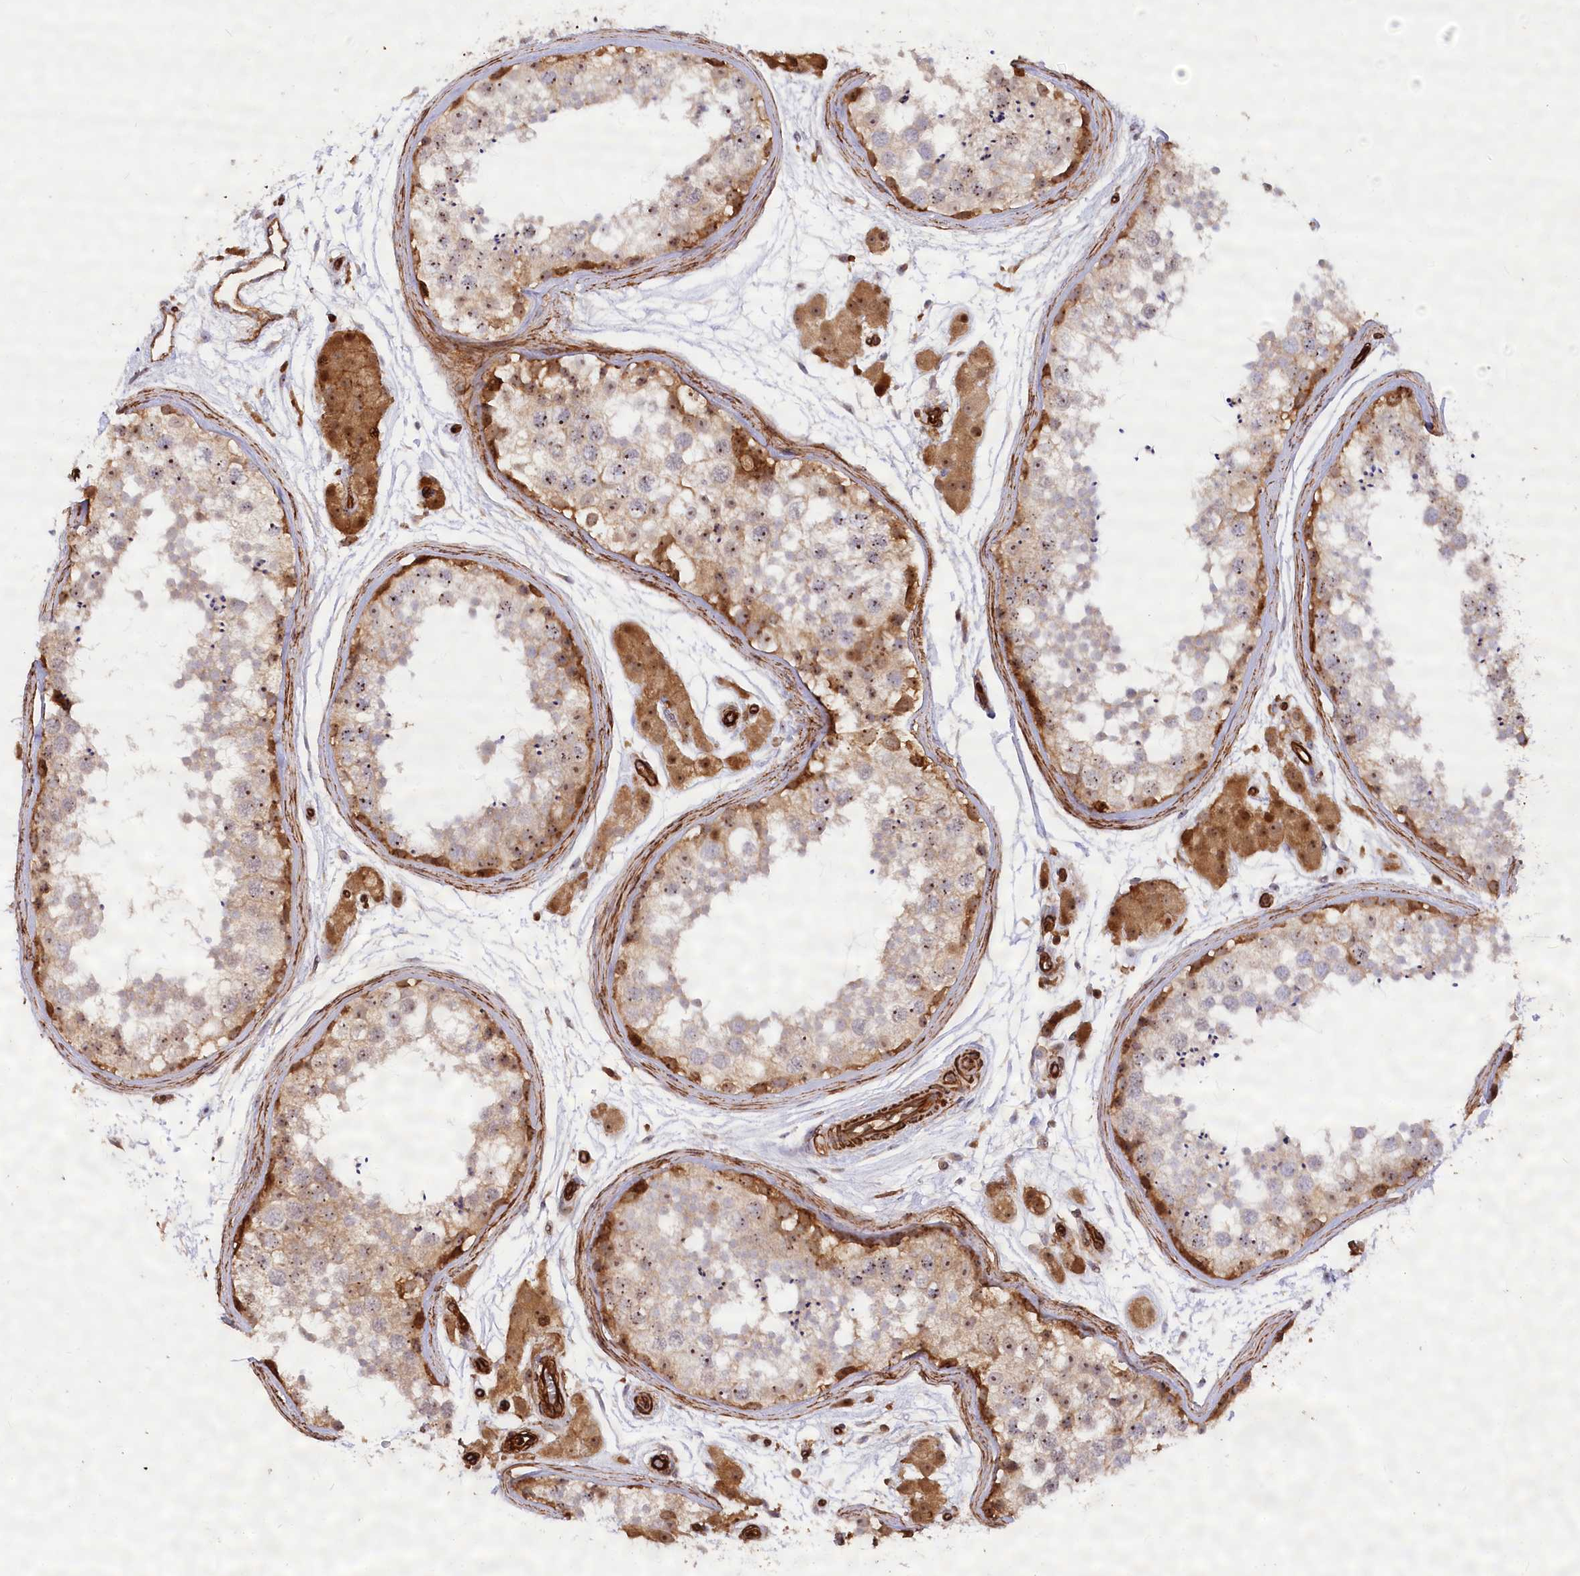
{"staining": {"intensity": "moderate", "quantity": "<25%", "location": "cytoplasmic/membranous,nuclear"}, "tissue": "testis", "cell_type": "Cells in seminiferous ducts", "image_type": "normal", "snomed": [{"axis": "morphology", "description": "Normal tissue, NOS"}, {"axis": "topography", "description": "Testis"}], "caption": "Protein expression by immunohistochemistry (IHC) exhibits moderate cytoplasmic/membranous,nuclear expression in approximately <25% of cells in seminiferous ducts in normal testis.", "gene": "WDR36", "patient": {"sex": "male", "age": 56}}